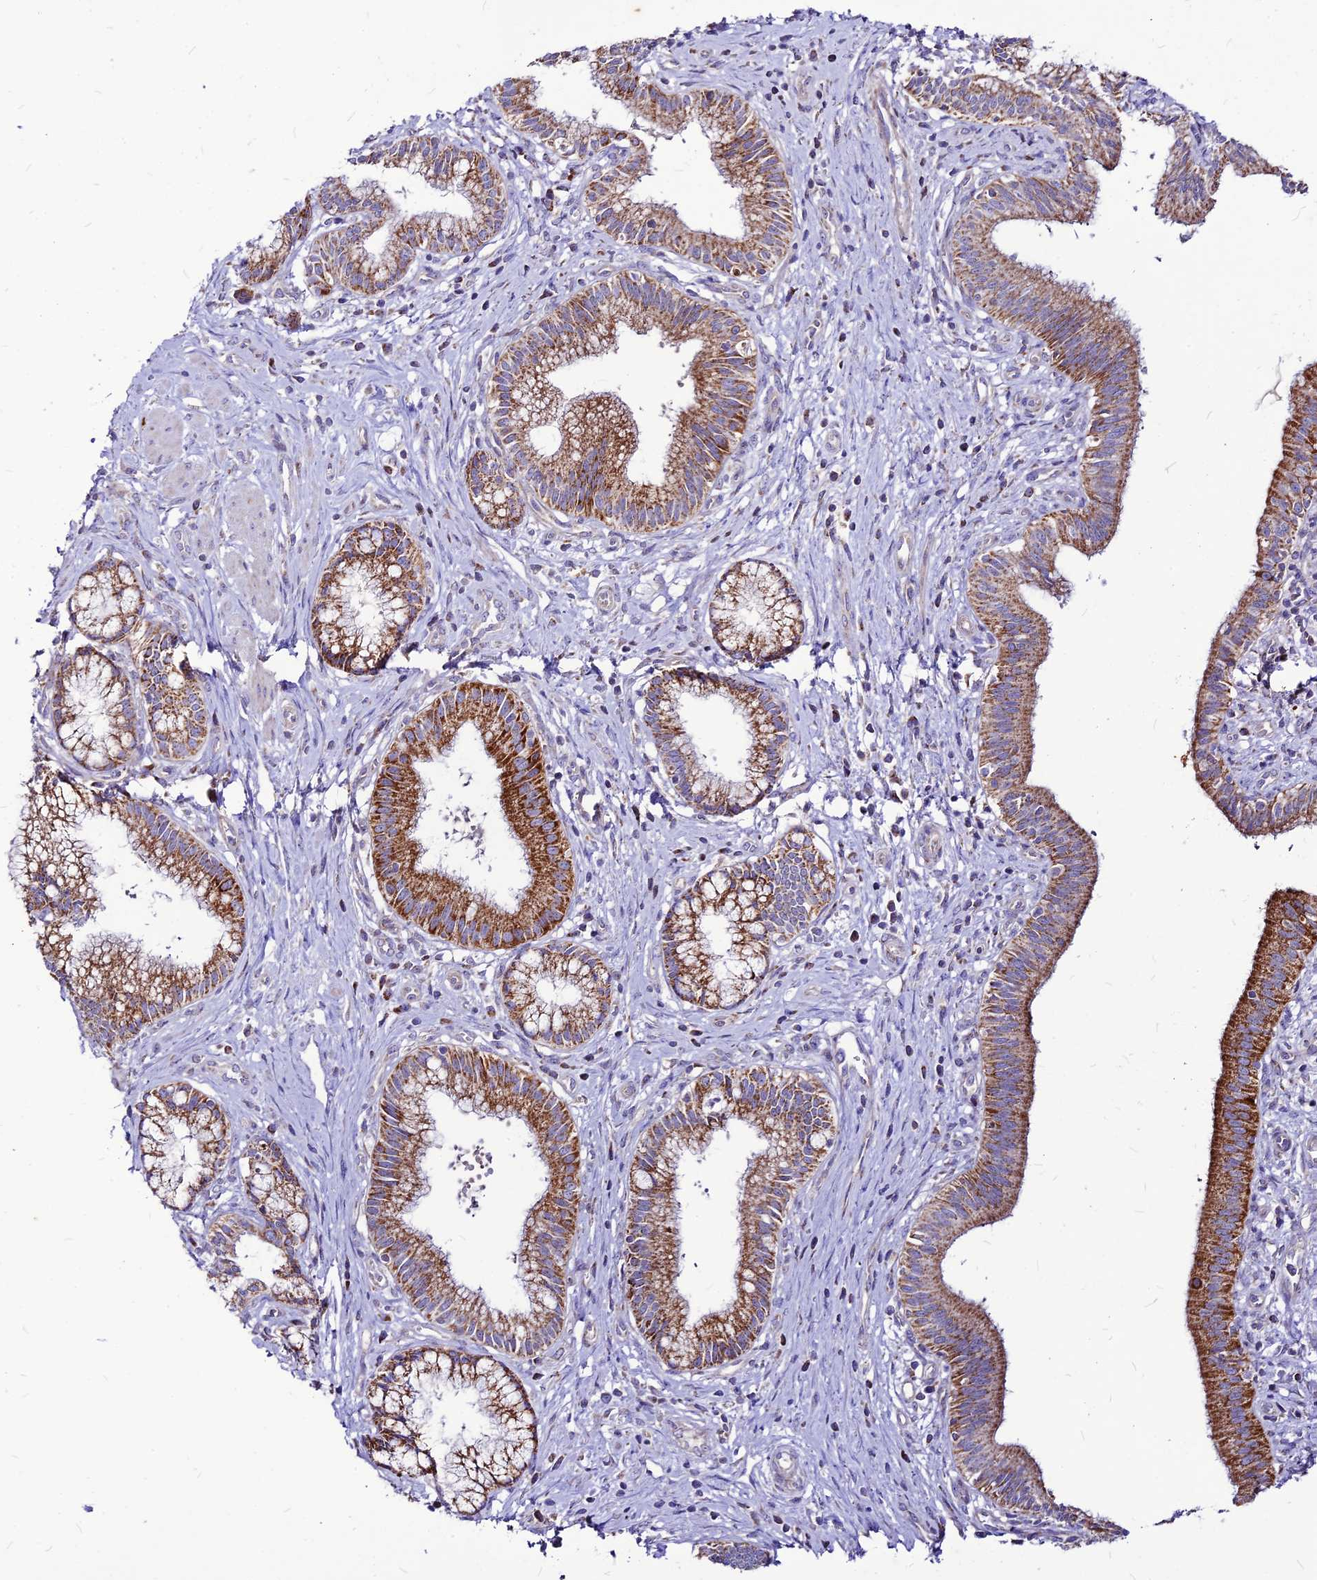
{"staining": {"intensity": "strong", "quantity": ">75%", "location": "cytoplasmic/membranous"}, "tissue": "pancreatic cancer", "cell_type": "Tumor cells", "image_type": "cancer", "snomed": [{"axis": "morphology", "description": "Adenocarcinoma, NOS"}, {"axis": "topography", "description": "Pancreas"}], "caption": "A high-resolution histopathology image shows IHC staining of adenocarcinoma (pancreatic), which reveals strong cytoplasmic/membranous staining in approximately >75% of tumor cells. Using DAB (brown) and hematoxylin (blue) stains, captured at high magnification using brightfield microscopy.", "gene": "ECI1", "patient": {"sex": "male", "age": 72}}